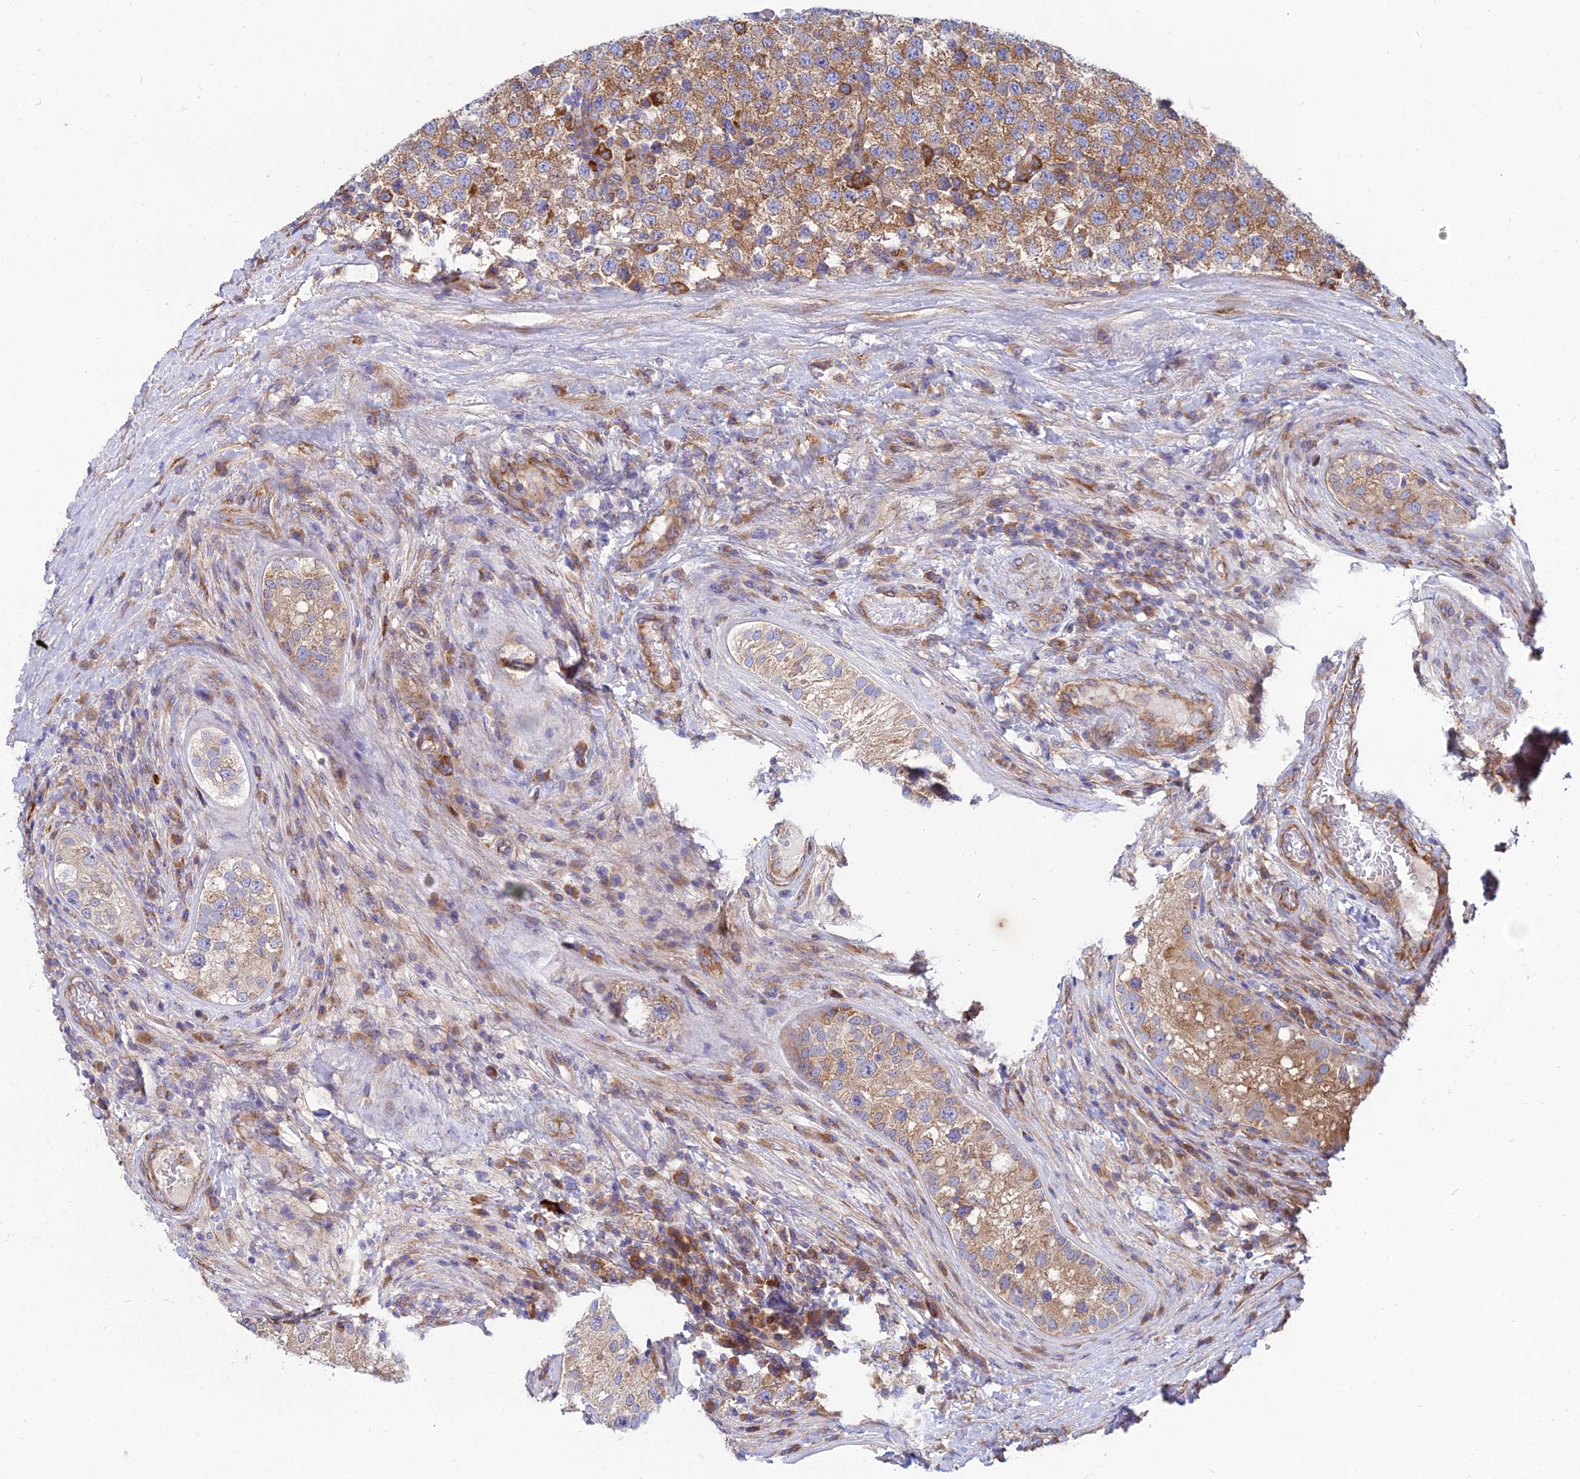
{"staining": {"intensity": "moderate", "quantity": ">75%", "location": "cytoplasmic/membranous"}, "tissue": "testis cancer", "cell_type": "Tumor cells", "image_type": "cancer", "snomed": [{"axis": "morphology", "description": "Seminoma, NOS"}, {"axis": "topography", "description": "Testis"}], "caption": "Brown immunohistochemical staining in human testis cancer demonstrates moderate cytoplasmic/membranous positivity in about >75% of tumor cells. (DAB IHC with brightfield microscopy, high magnification).", "gene": "TXLNA", "patient": {"sex": "male", "age": 34}}